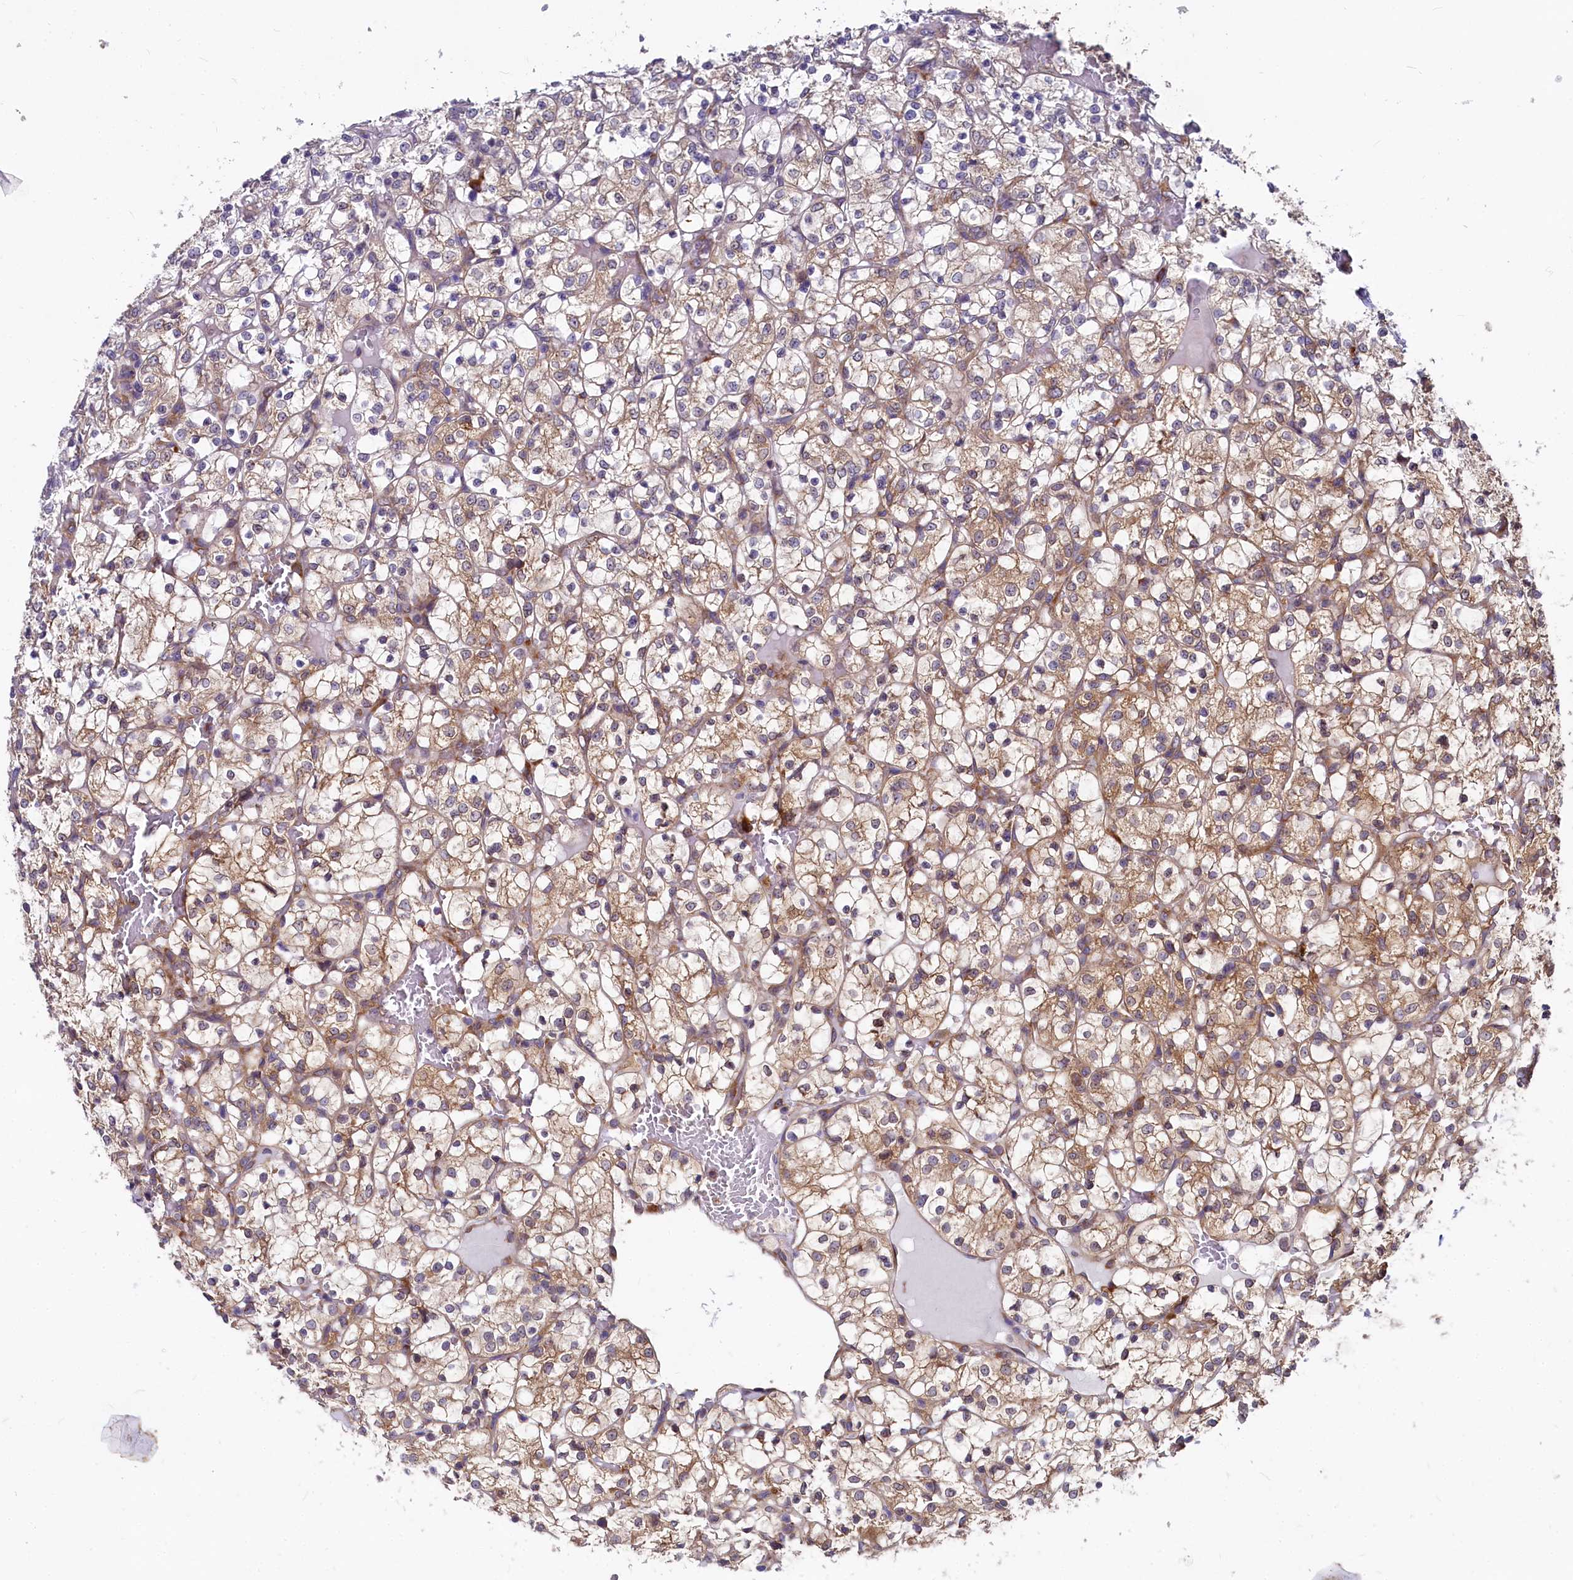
{"staining": {"intensity": "moderate", "quantity": ">75%", "location": "cytoplasmic/membranous"}, "tissue": "renal cancer", "cell_type": "Tumor cells", "image_type": "cancer", "snomed": [{"axis": "morphology", "description": "Adenocarcinoma, NOS"}, {"axis": "topography", "description": "Kidney"}], "caption": "Human renal cancer (adenocarcinoma) stained for a protein (brown) displays moderate cytoplasmic/membranous positive staining in about >75% of tumor cells.", "gene": "EIF2B2", "patient": {"sex": "female", "age": 69}}